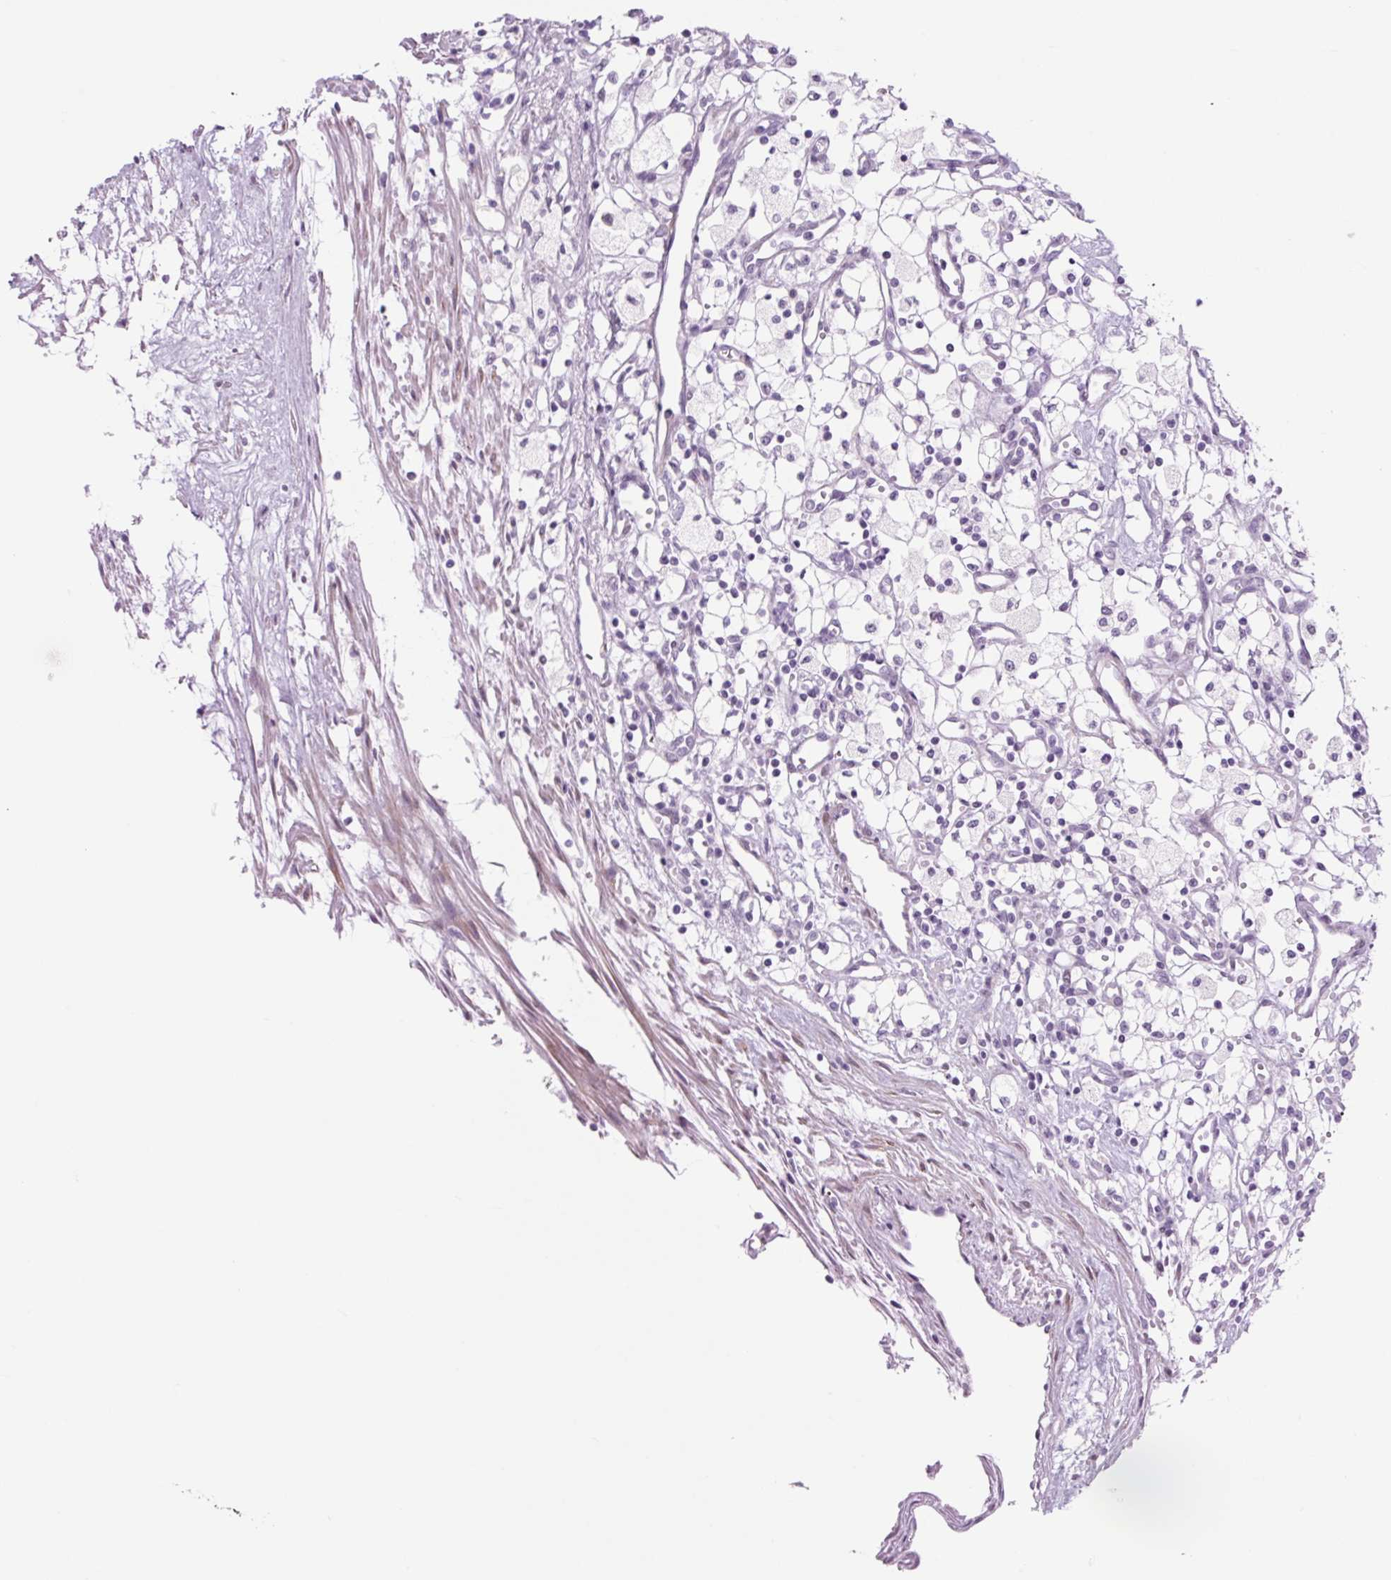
{"staining": {"intensity": "negative", "quantity": "none", "location": "none"}, "tissue": "renal cancer", "cell_type": "Tumor cells", "image_type": "cancer", "snomed": [{"axis": "morphology", "description": "Adenocarcinoma, NOS"}, {"axis": "topography", "description": "Kidney"}], "caption": "Immunohistochemistry photomicrograph of neoplastic tissue: human renal cancer (adenocarcinoma) stained with DAB displays no significant protein expression in tumor cells. Brightfield microscopy of IHC stained with DAB (3,3'-diaminobenzidine) (brown) and hematoxylin (blue), captured at high magnification.", "gene": "RRS1", "patient": {"sex": "male", "age": 59}}